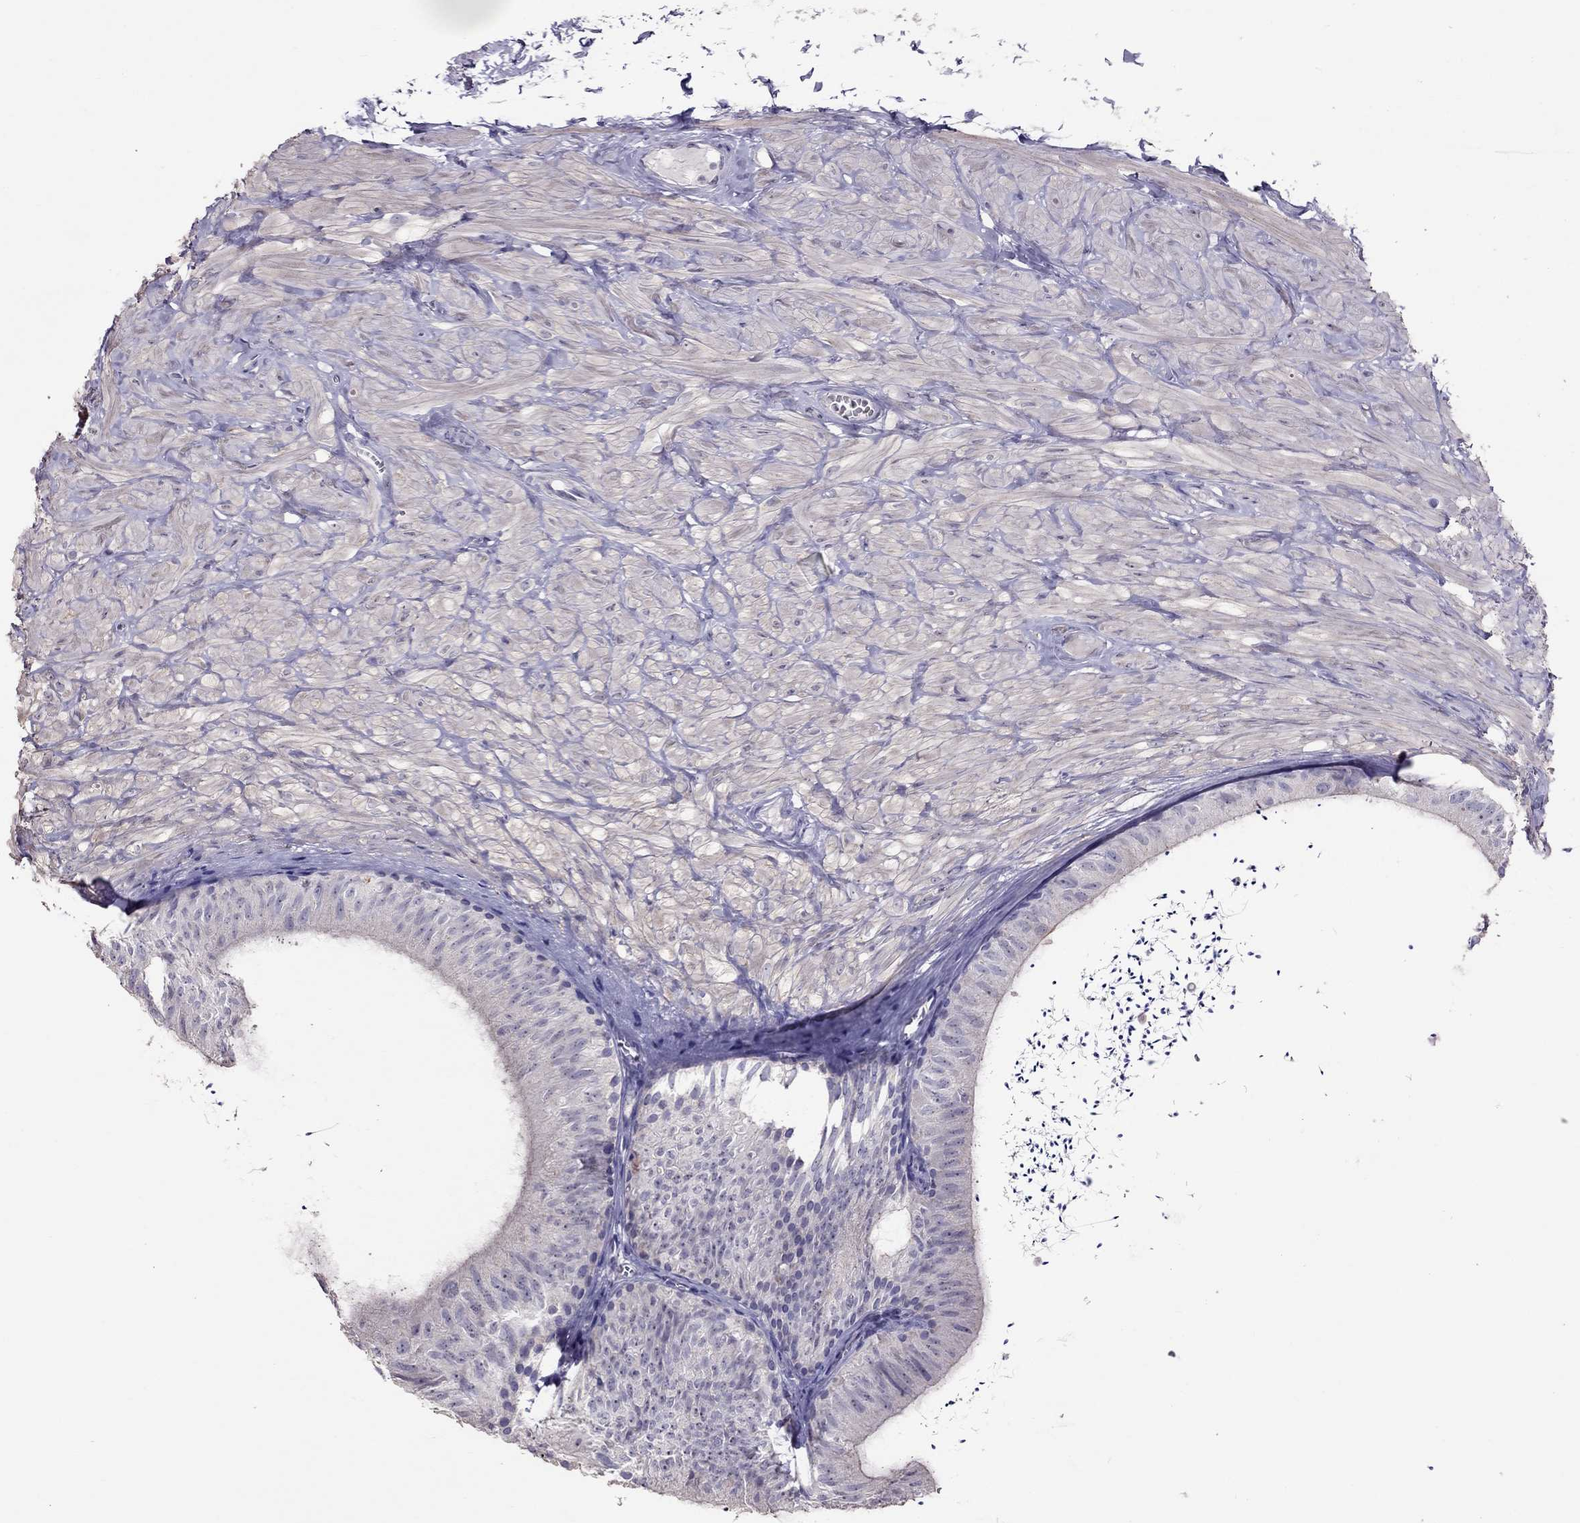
{"staining": {"intensity": "negative", "quantity": "none", "location": "none"}, "tissue": "epididymis", "cell_type": "Glandular cells", "image_type": "normal", "snomed": [{"axis": "morphology", "description": "Normal tissue, NOS"}, {"axis": "topography", "description": "Epididymis"}], "caption": "Unremarkable epididymis was stained to show a protein in brown. There is no significant positivity in glandular cells. Brightfield microscopy of immunohistochemistry (IHC) stained with DAB (brown) and hematoxylin (blue), captured at high magnification.", "gene": "LRRC46", "patient": {"sex": "male", "age": 32}}